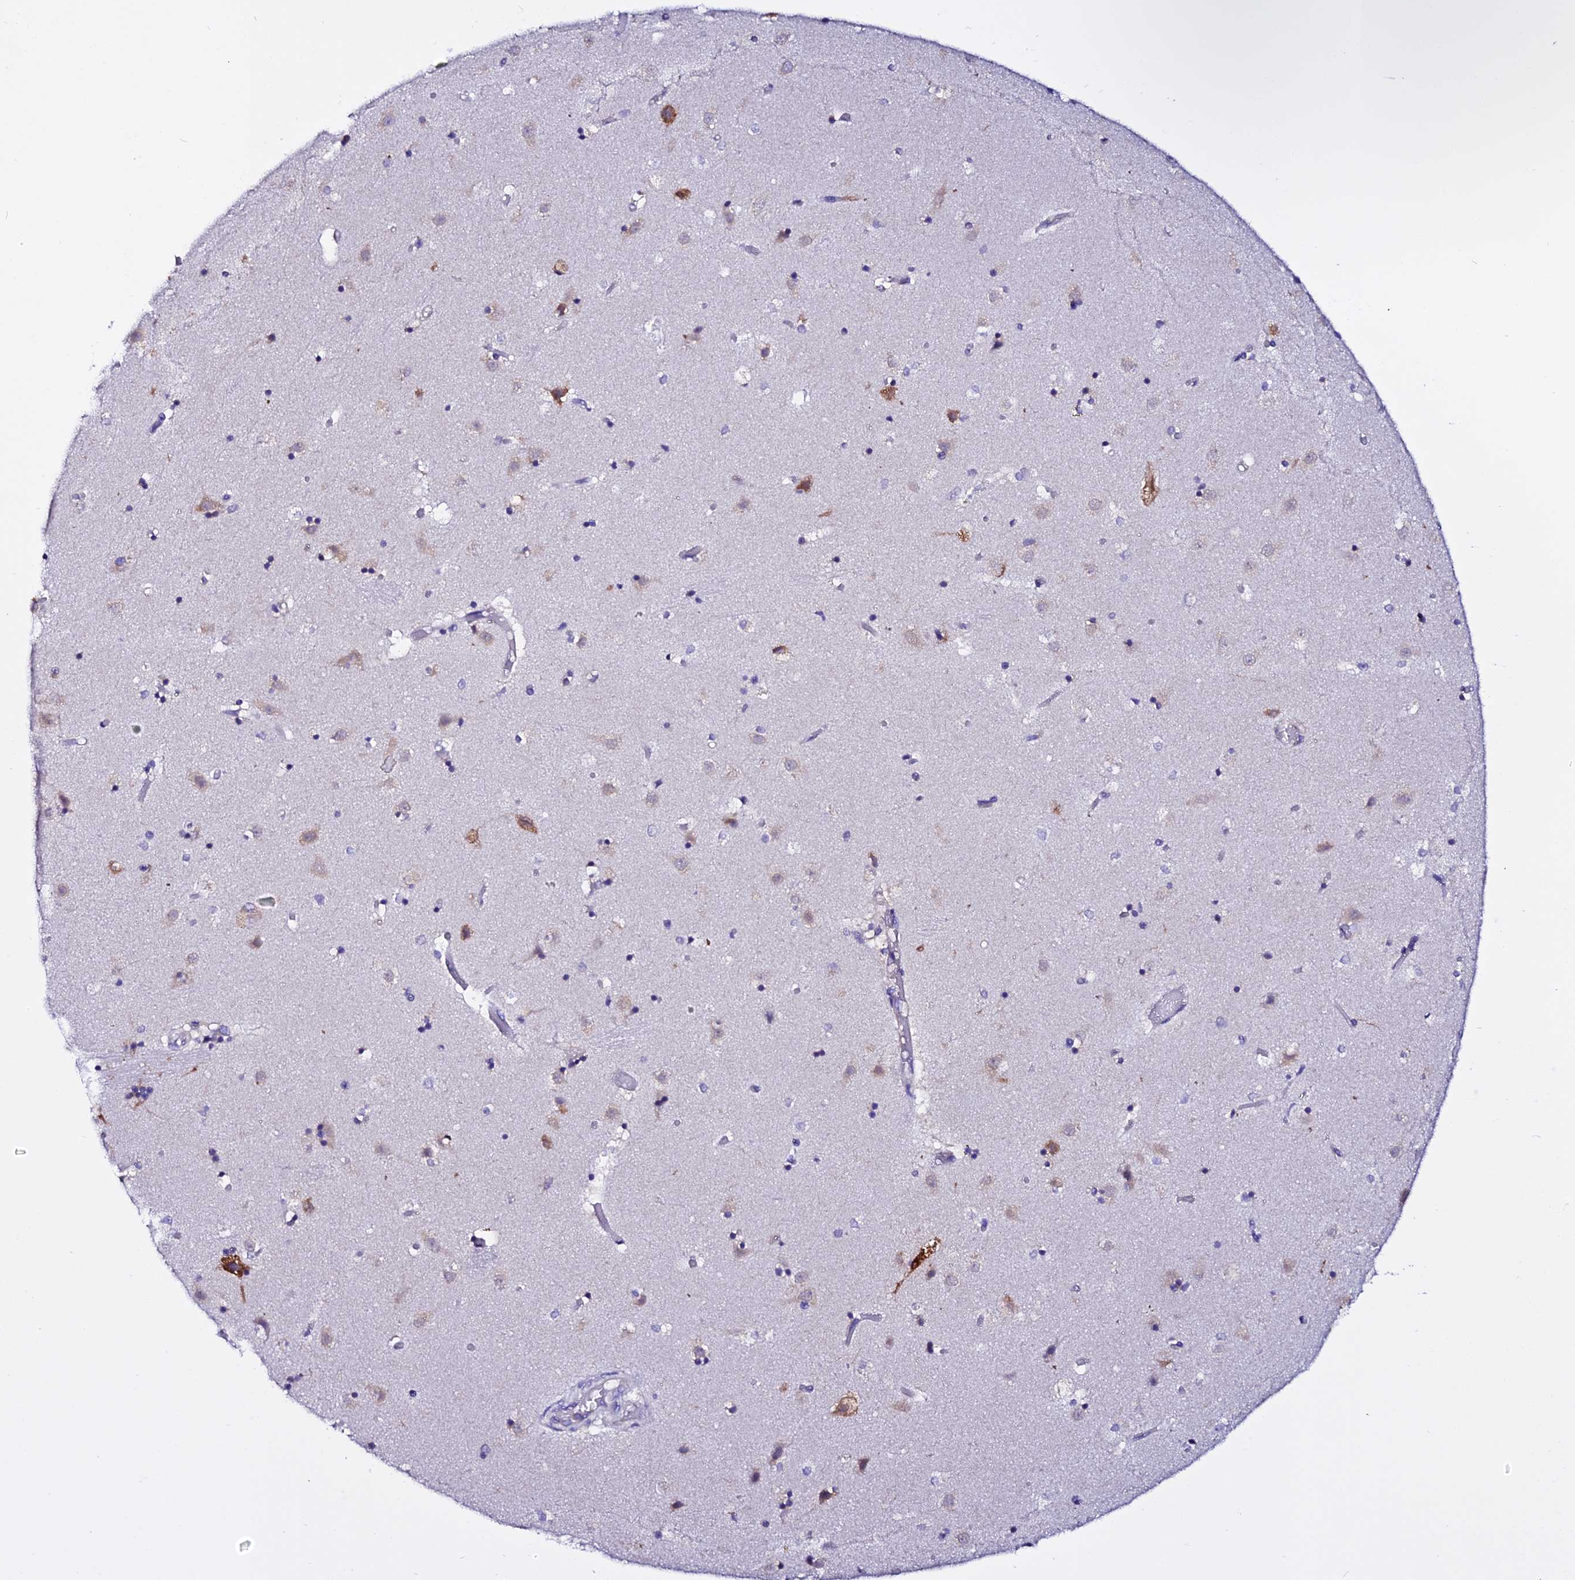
{"staining": {"intensity": "weak", "quantity": "<25%", "location": "cytoplasmic/membranous"}, "tissue": "caudate", "cell_type": "Glial cells", "image_type": "normal", "snomed": [{"axis": "morphology", "description": "Normal tissue, NOS"}, {"axis": "topography", "description": "Lateral ventricle wall"}], "caption": "This is a micrograph of immunohistochemistry staining of unremarkable caudate, which shows no staining in glial cells.", "gene": "EEF1G", "patient": {"sex": "female", "age": 52}}